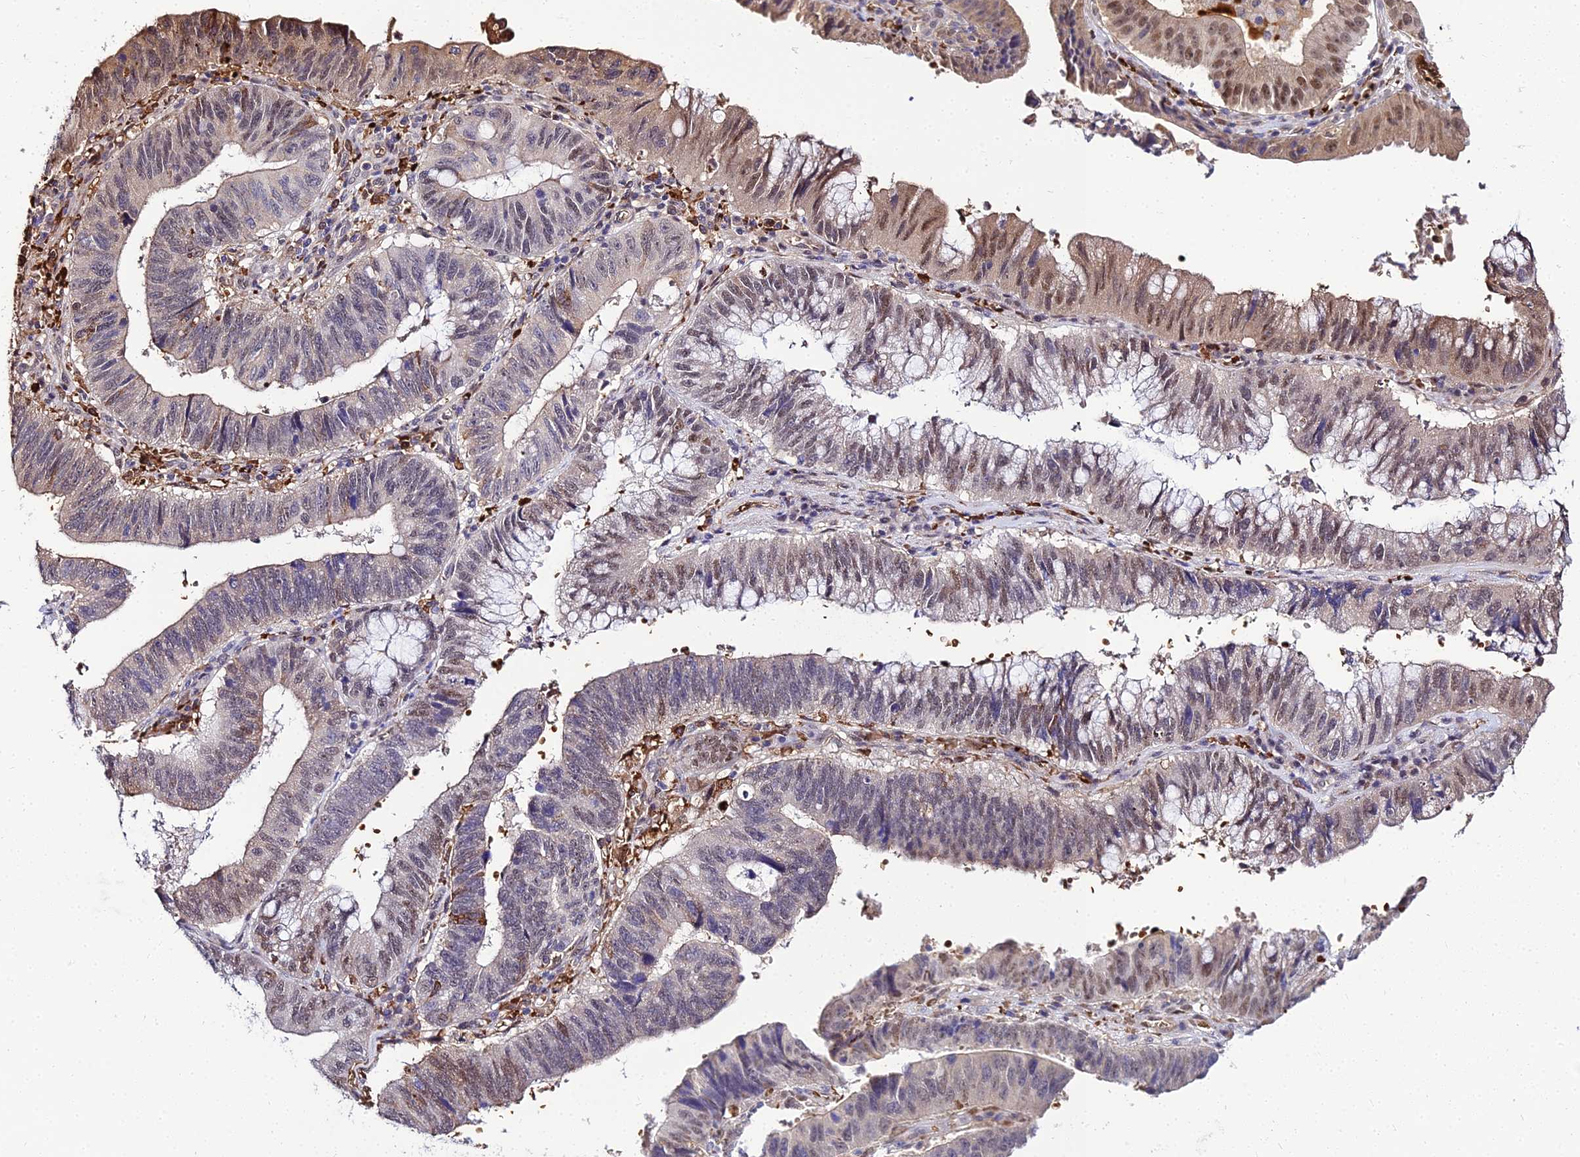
{"staining": {"intensity": "moderate", "quantity": "<25%", "location": "cytoplasmic/membranous,nuclear"}, "tissue": "stomach cancer", "cell_type": "Tumor cells", "image_type": "cancer", "snomed": [{"axis": "morphology", "description": "Adenocarcinoma, NOS"}, {"axis": "topography", "description": "Stomach"}], "caption": "Human stomach adenocarcinoma stained for a protein (brown) displays moderate cytoplasmic/membranous and nuclear positive staining in about <25% of tumor cells.", "gene": "BCL9", "patient": {"sex": "male", "age": 59}}